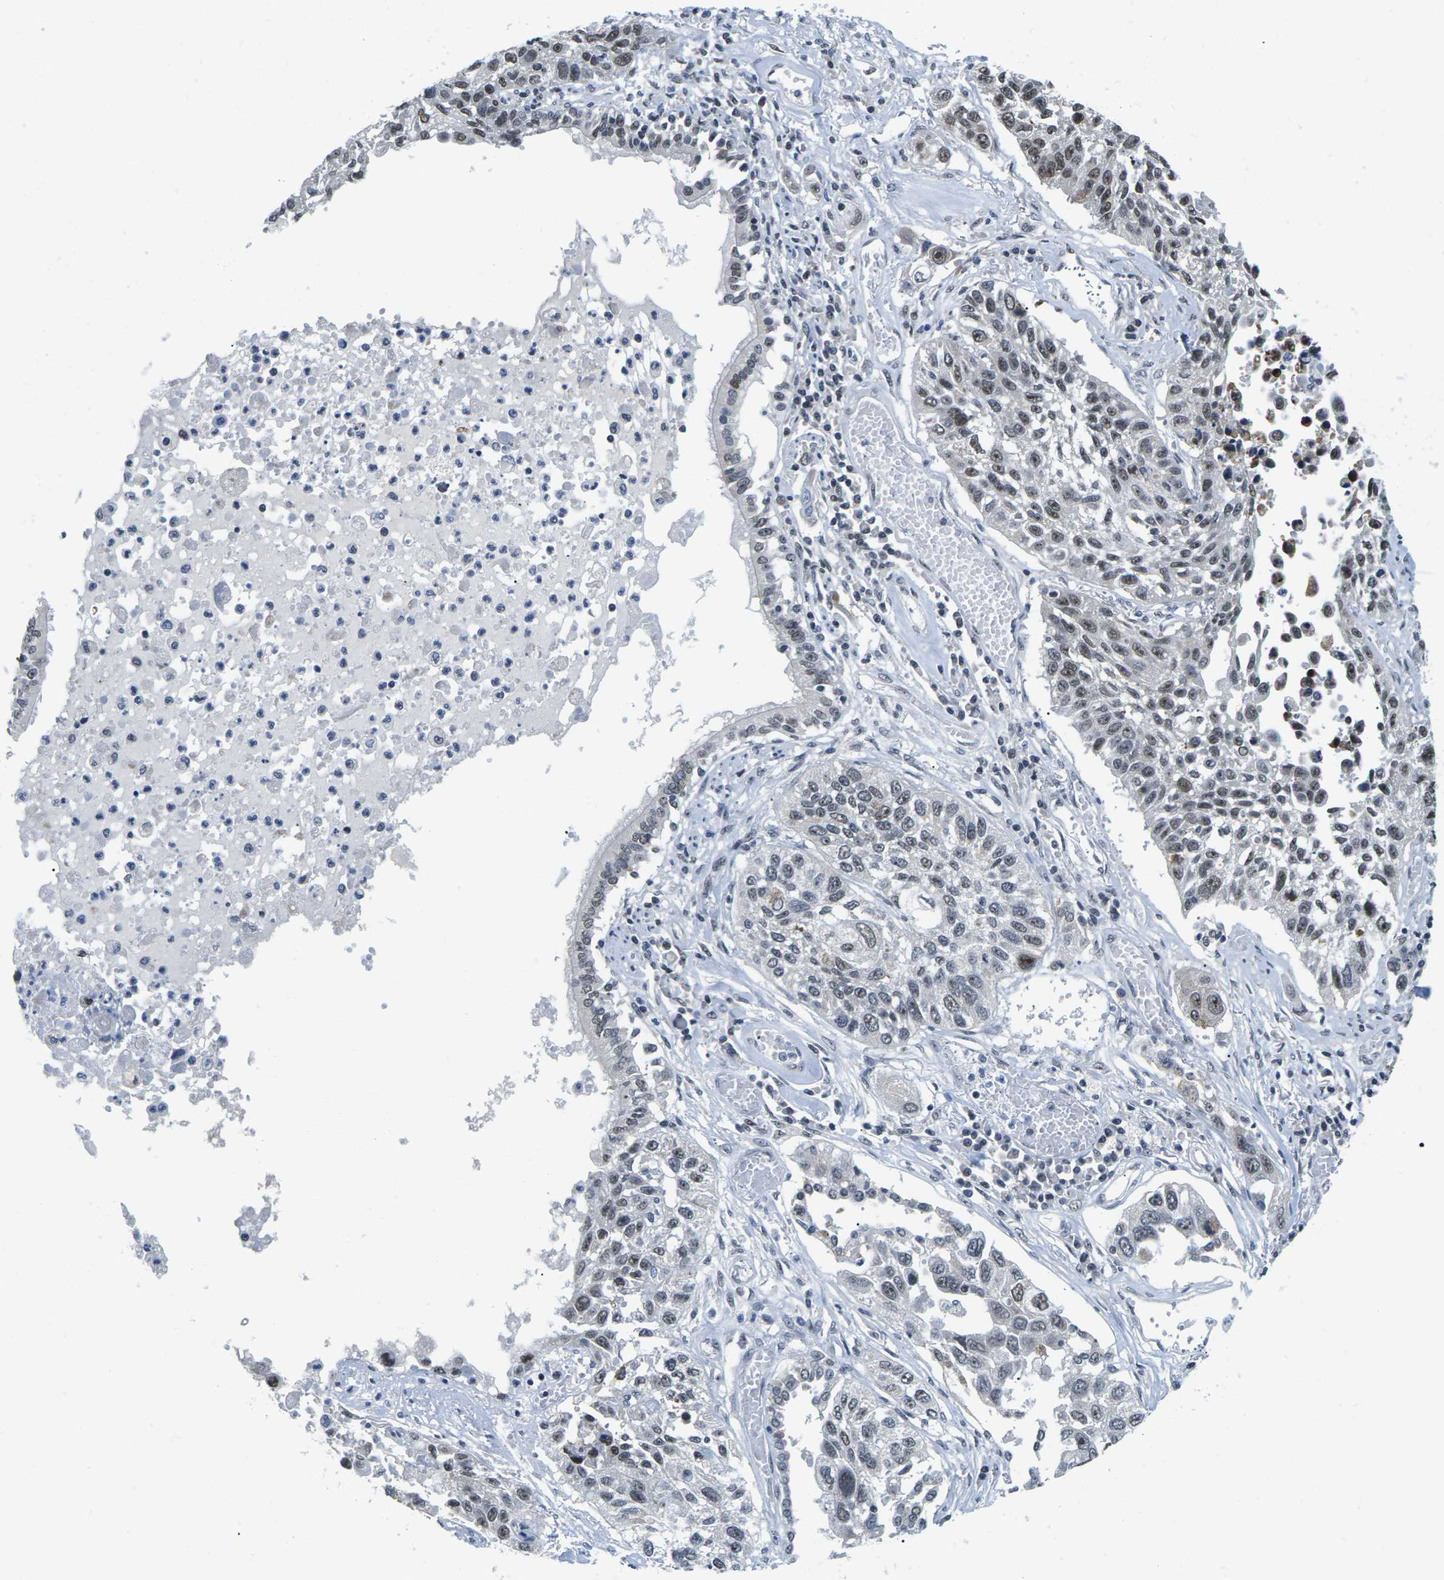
{"staining": {"intensity": "moderate", "quantity": ">75%", "location": "nuclear"}, "tissue": "lung cancer", "cell_type": "Tumor cells", "image_type": "cancer", "snomed": [{"axis": "morphology", "description": "Squamous cell carcinoma, NOS"}, {"axis": "topography", "description": "Lung"}], "caption": "Human squamous cell carcinoma (lung) stained with a brown dye displays moderate nuclear positive positivity in about >75% of tumor cells.", "gene": "NSRP1", "patient": {"sex": "male", "age": 71}}